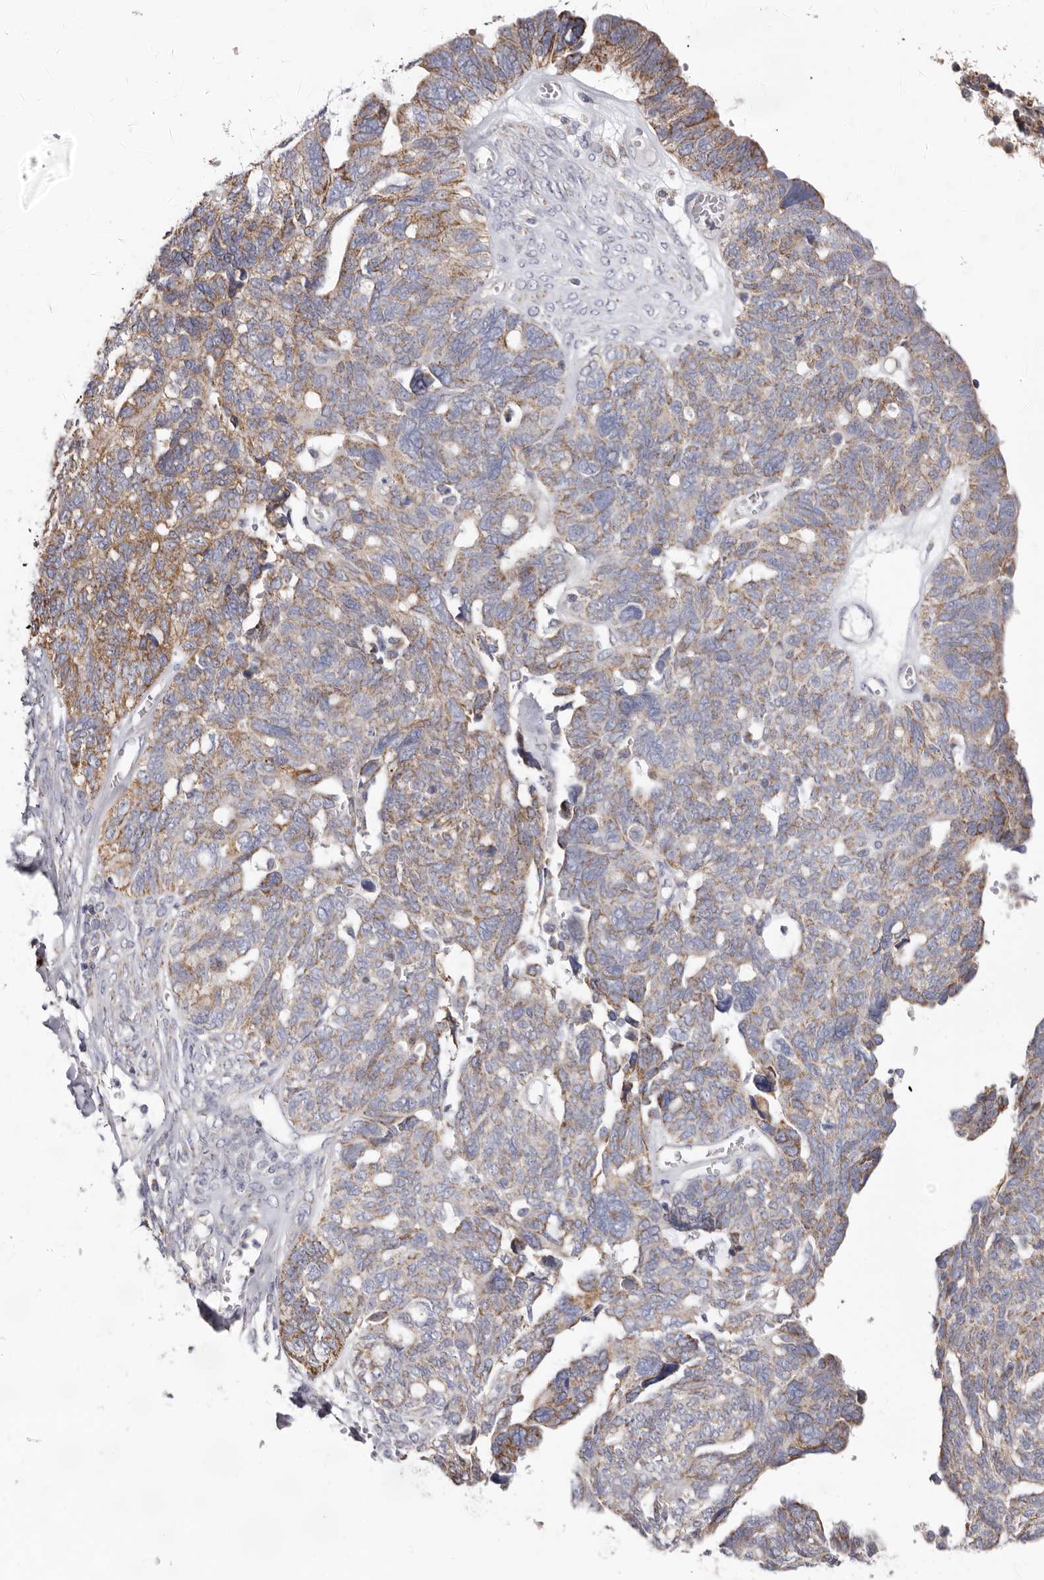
{"staining": {"intensity": "moderate", "quantity": "25%-75%", "location": "cytoplasmic/membranous"}, "tissue": "ovarian cancer", "cell_type": "Tumor cells", "image_type": "cancer", "snomed": [{"axis": "morphology", "description": "Cystadenocarcinoma, serous, NOS"}, {"axis": "topography", "description": "Ovary"}], "caption": "Immunohistochemistry of ovarian cancer demonstrates medium levels of moderate cytoplasmic/membranous expression in approximately 25%-75% of tumor cells.", "gene": "RSPO2", "patient": {"sex": "female", "age": 79}}